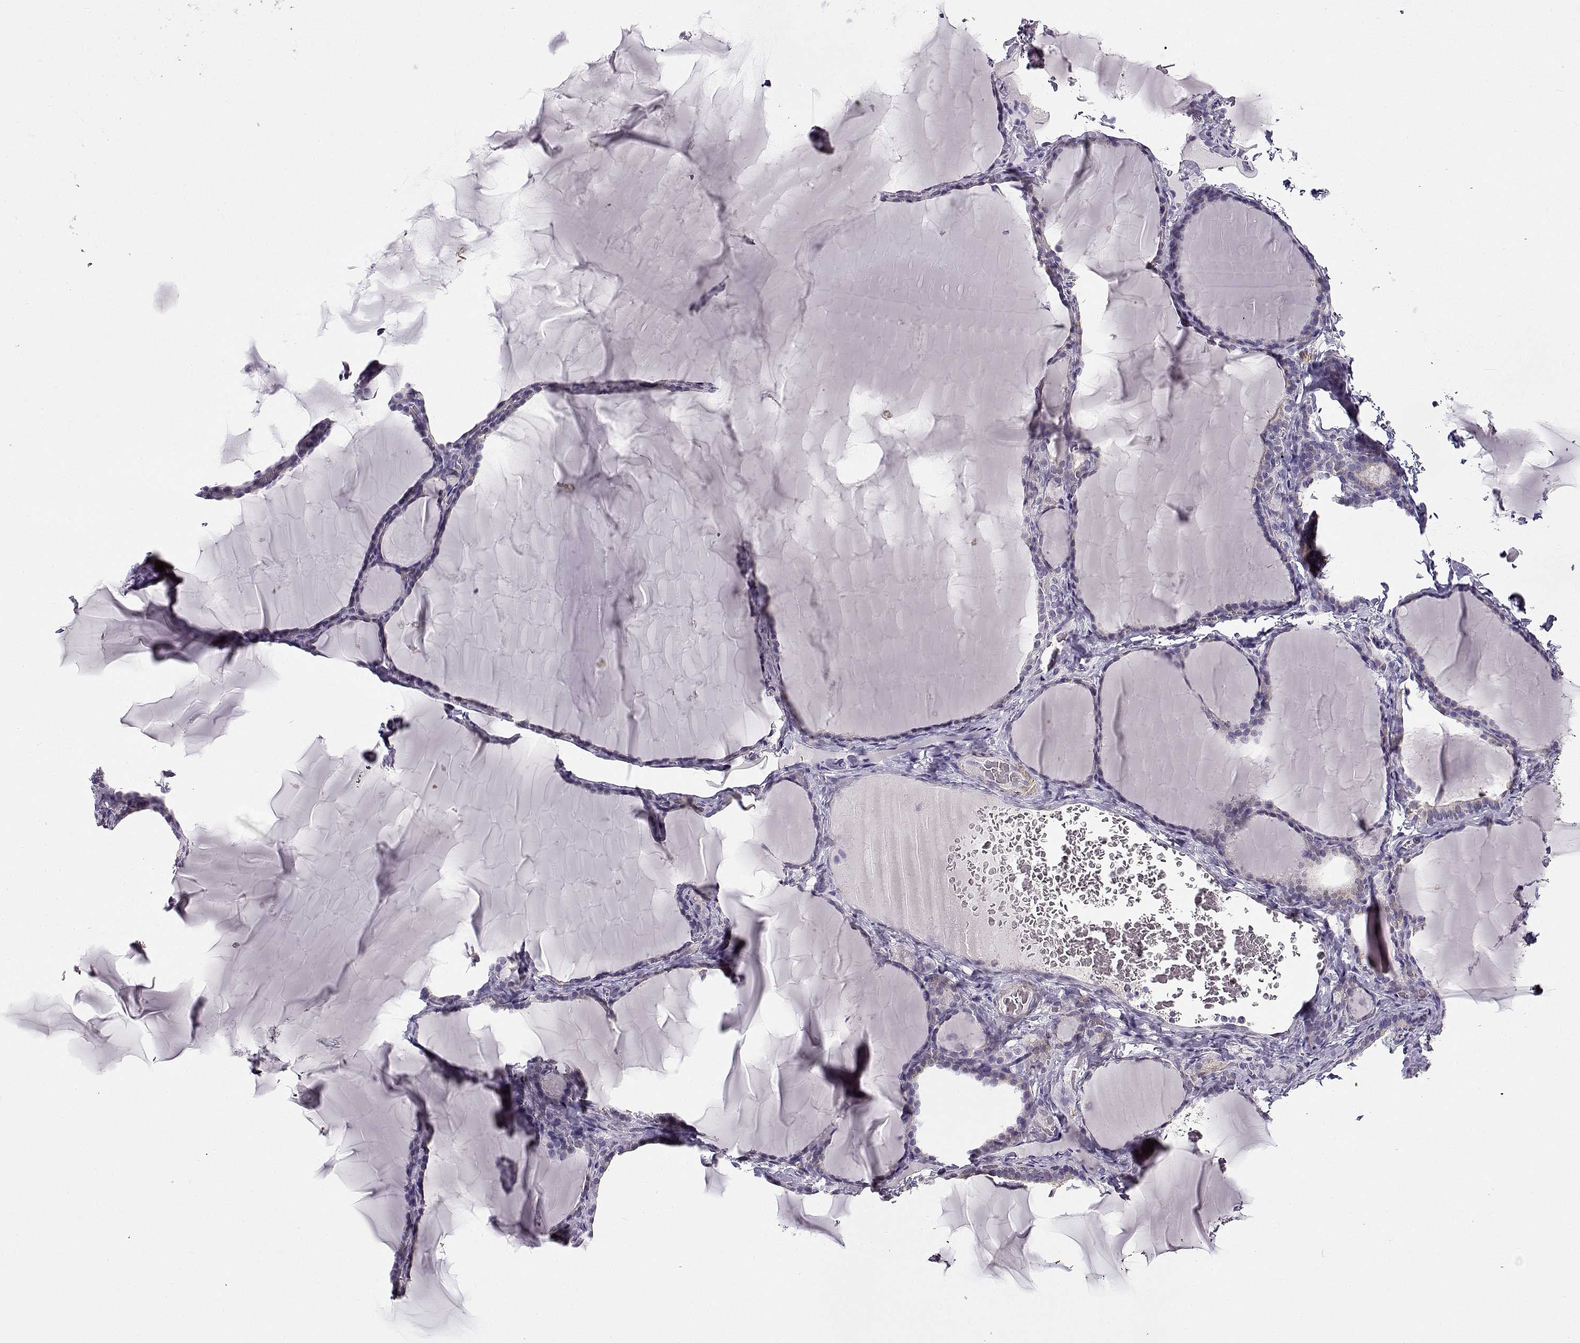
{"staining": {"intensity": "negative", "quantity": "none", "location": "none"}, "tissue": "thyroid gland", "cell_type": "Glandular cells", "image_type": "normal", "snomed": [{"axis": "morphology", "description": "Normal tissue, NOS"}, {"axis": "morphology", "description": "Hyperplasia, NOS"}, {"axis": "topography", "description": "Thyroid gland"}], "caption": "The photomicrograph shows no staining of glandular cells in normal thyroid gland.", "gene": "UCP3", "patient": {"sex": "female", "age": 27}}